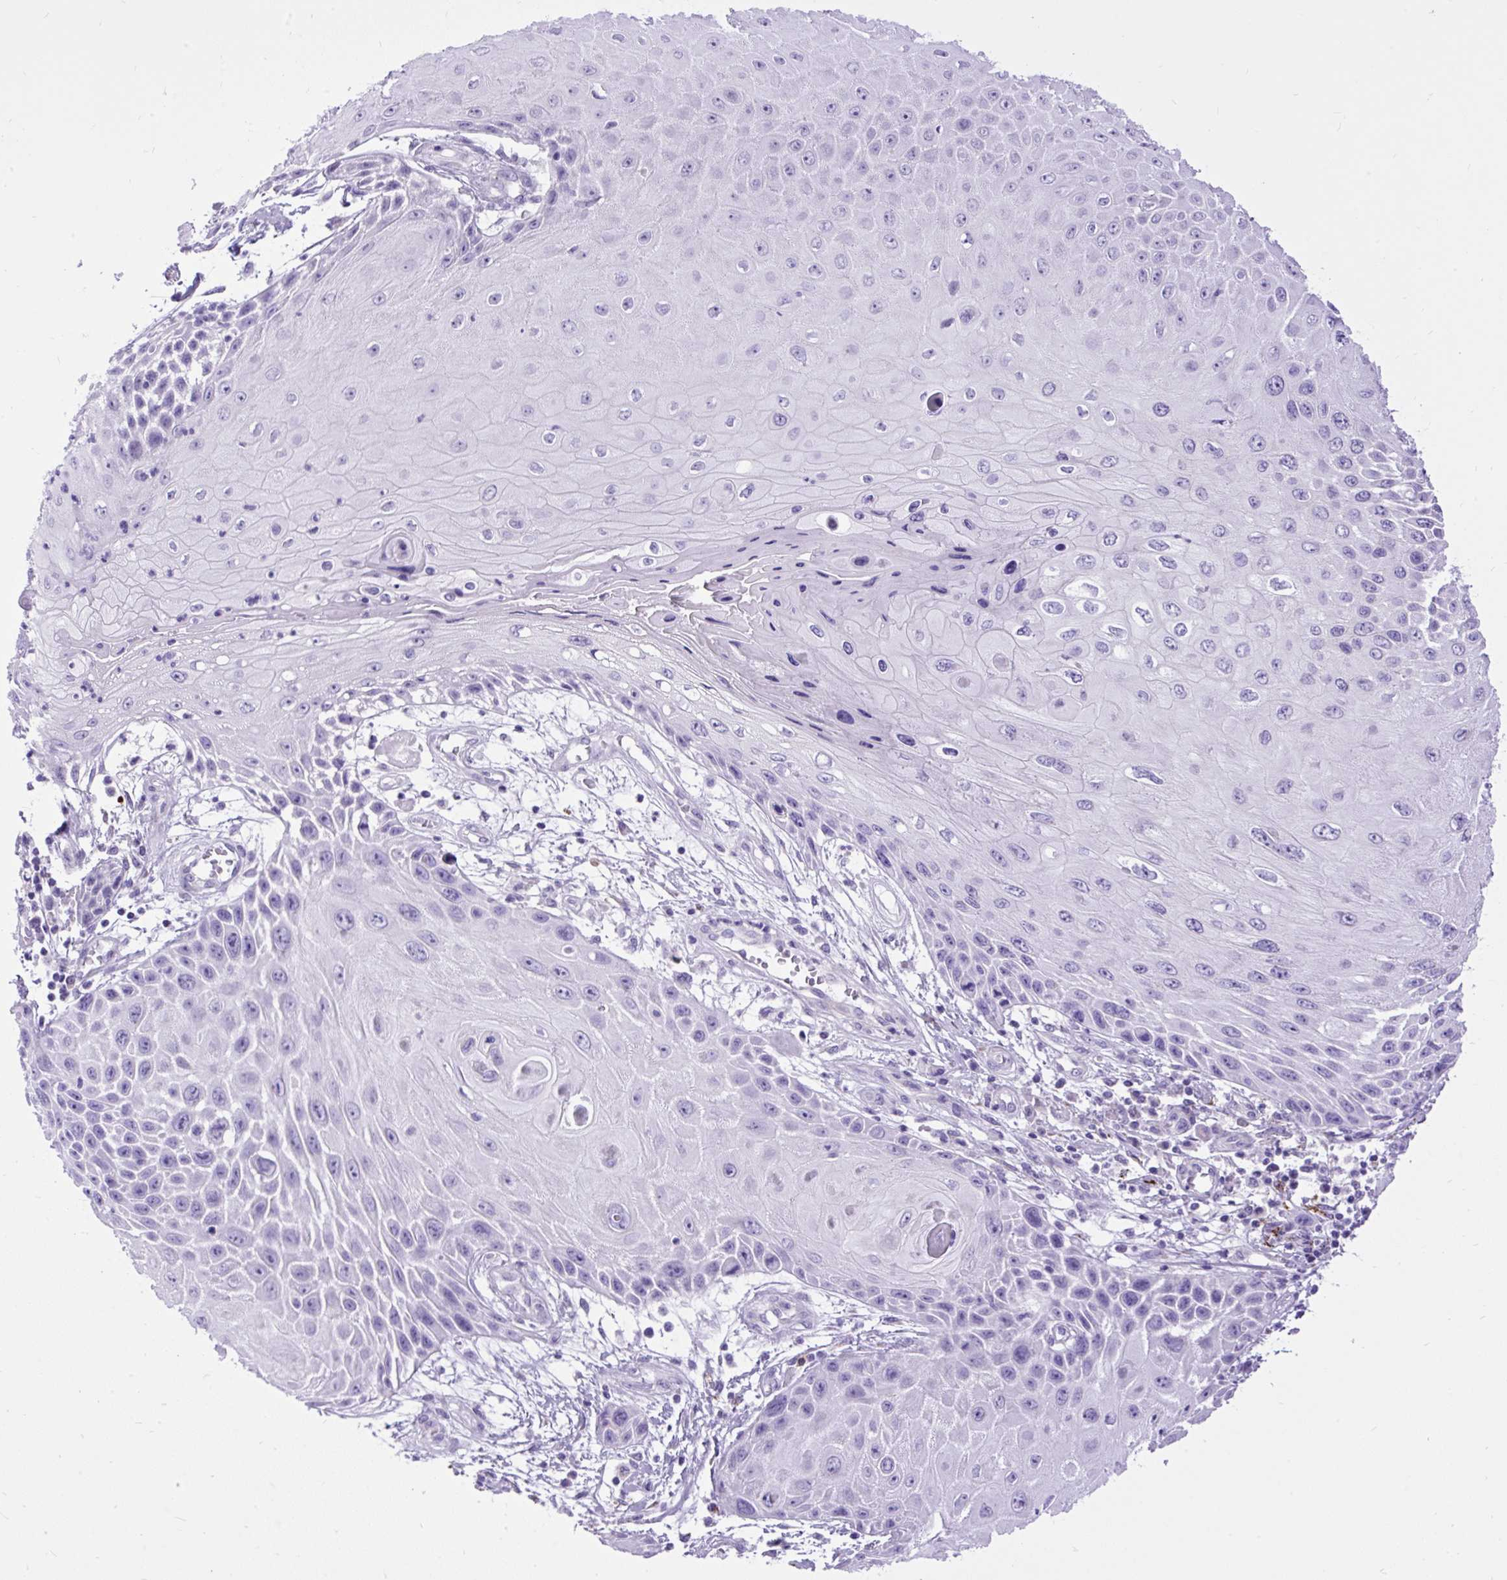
{"staining": {"intensity": "negative", "quantity": "none", "location": "none"}, "tissue": "skin cancer", "cell_type": "Tumor cells", "image_type": "cancer", "snomed": [{"axis": "morphology", "description": "Squamous cell carcinoma, NOS"}, {"axis": "topography", "description": "Skin"}, {"axis": "topography", "description": "Vulva"}], "caption": "Skin cancer stained for a protein using immunohistochemistry (IHC) reveals no positivity tumor cells.", "gene": "ZNF256", "patient": {"sex": "female", "age": 44}}